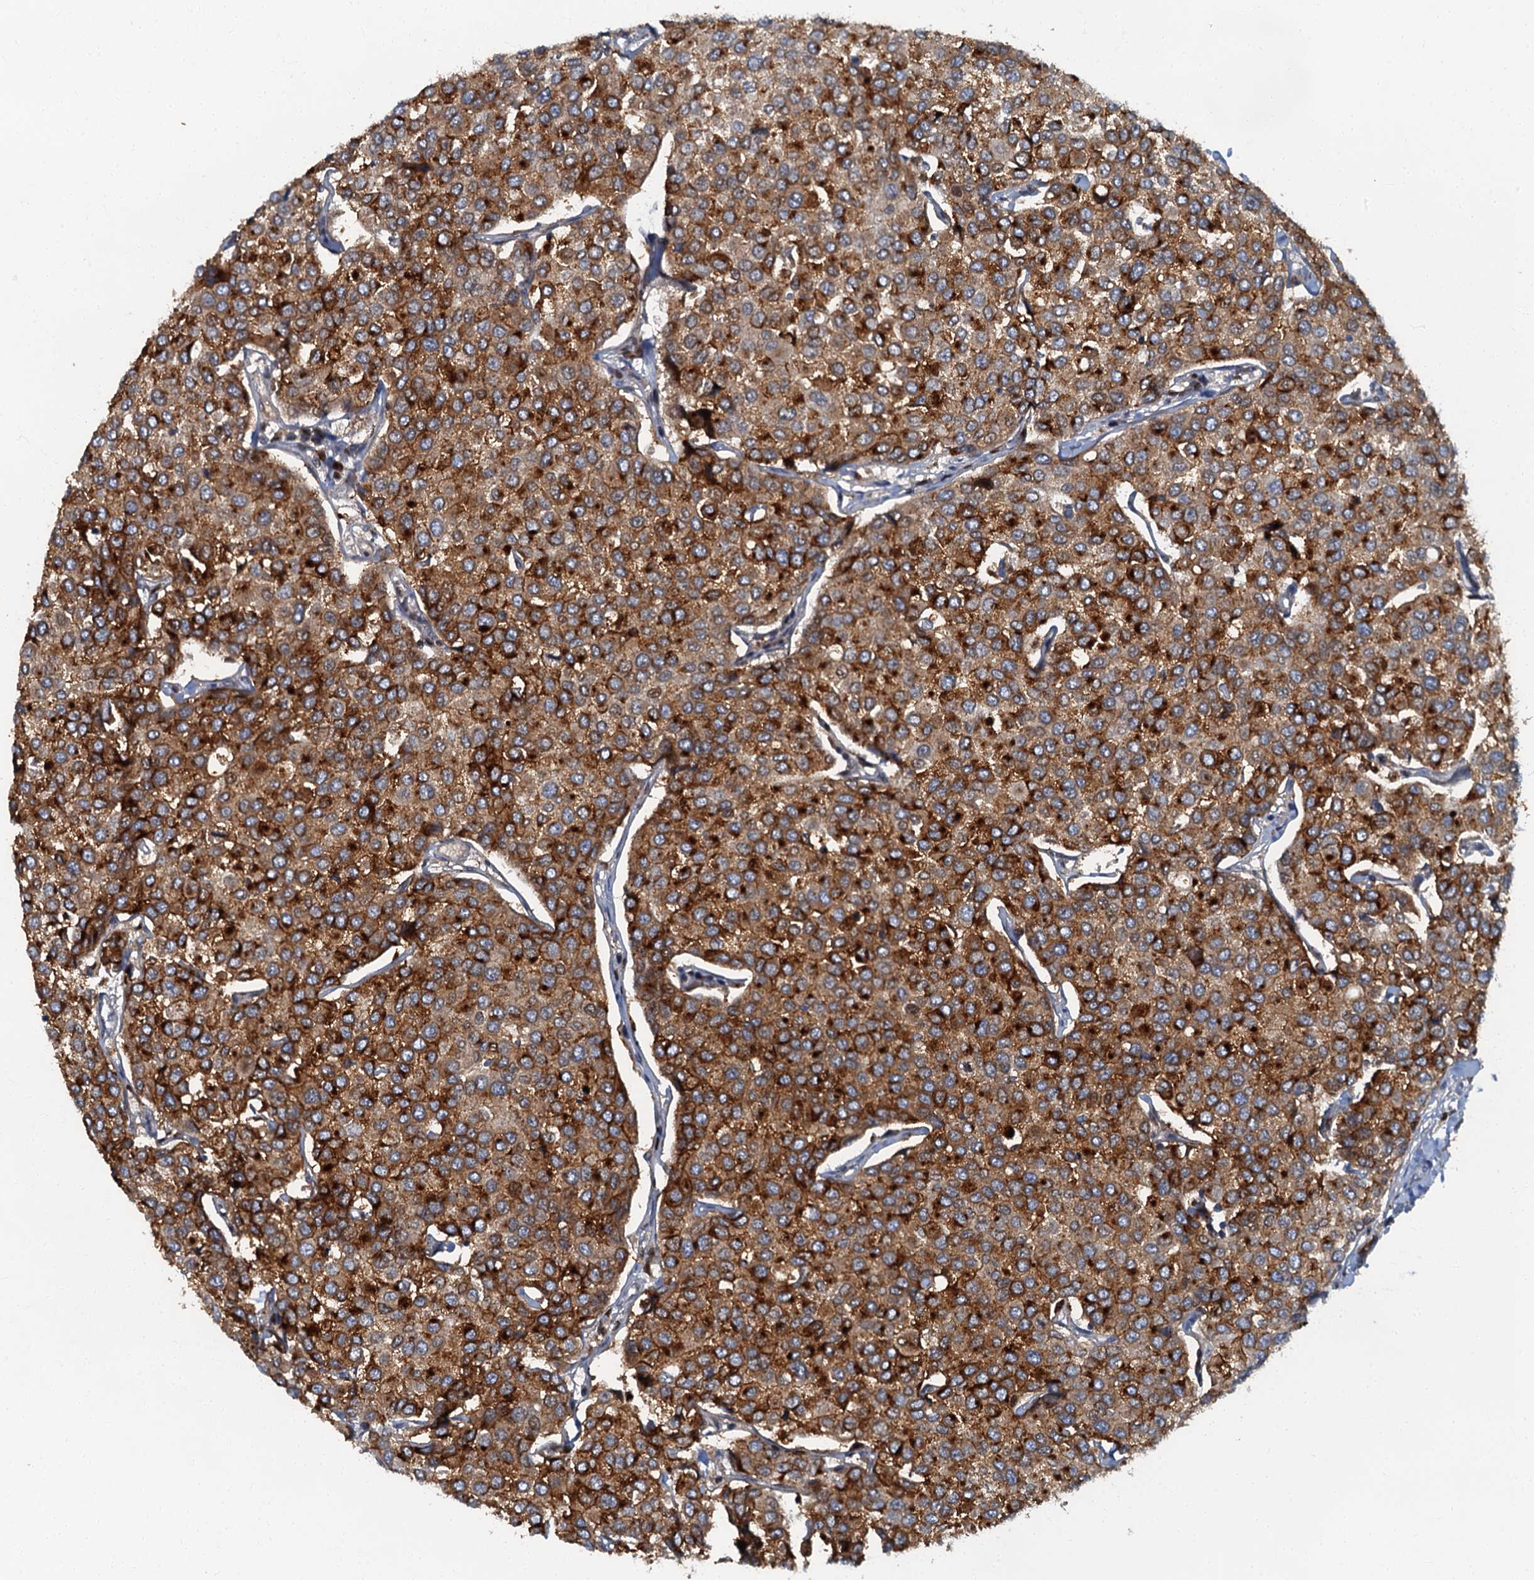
{"staining": {"intensity": "strong", "quantity": ">75%", "location": "cytoplasmic/membranous"}, "tissue": "breast cancer", "cell_type": "Tumor cells", "image_type": "cancer", "snomed": [{"axis": "morphology", "description": "Duct carcinoma"}, {"axis": "topography", "description": "Breast"}], "caption": "Immunohistochemistry (DAB) staining of human breast invasive ductal carcinoma displays strong cytoplasmic/membranous protein staining in approximately >75% of tumor cells.", "gene": "LYPD3", "patient": {"sex": "female", "age": 55}}